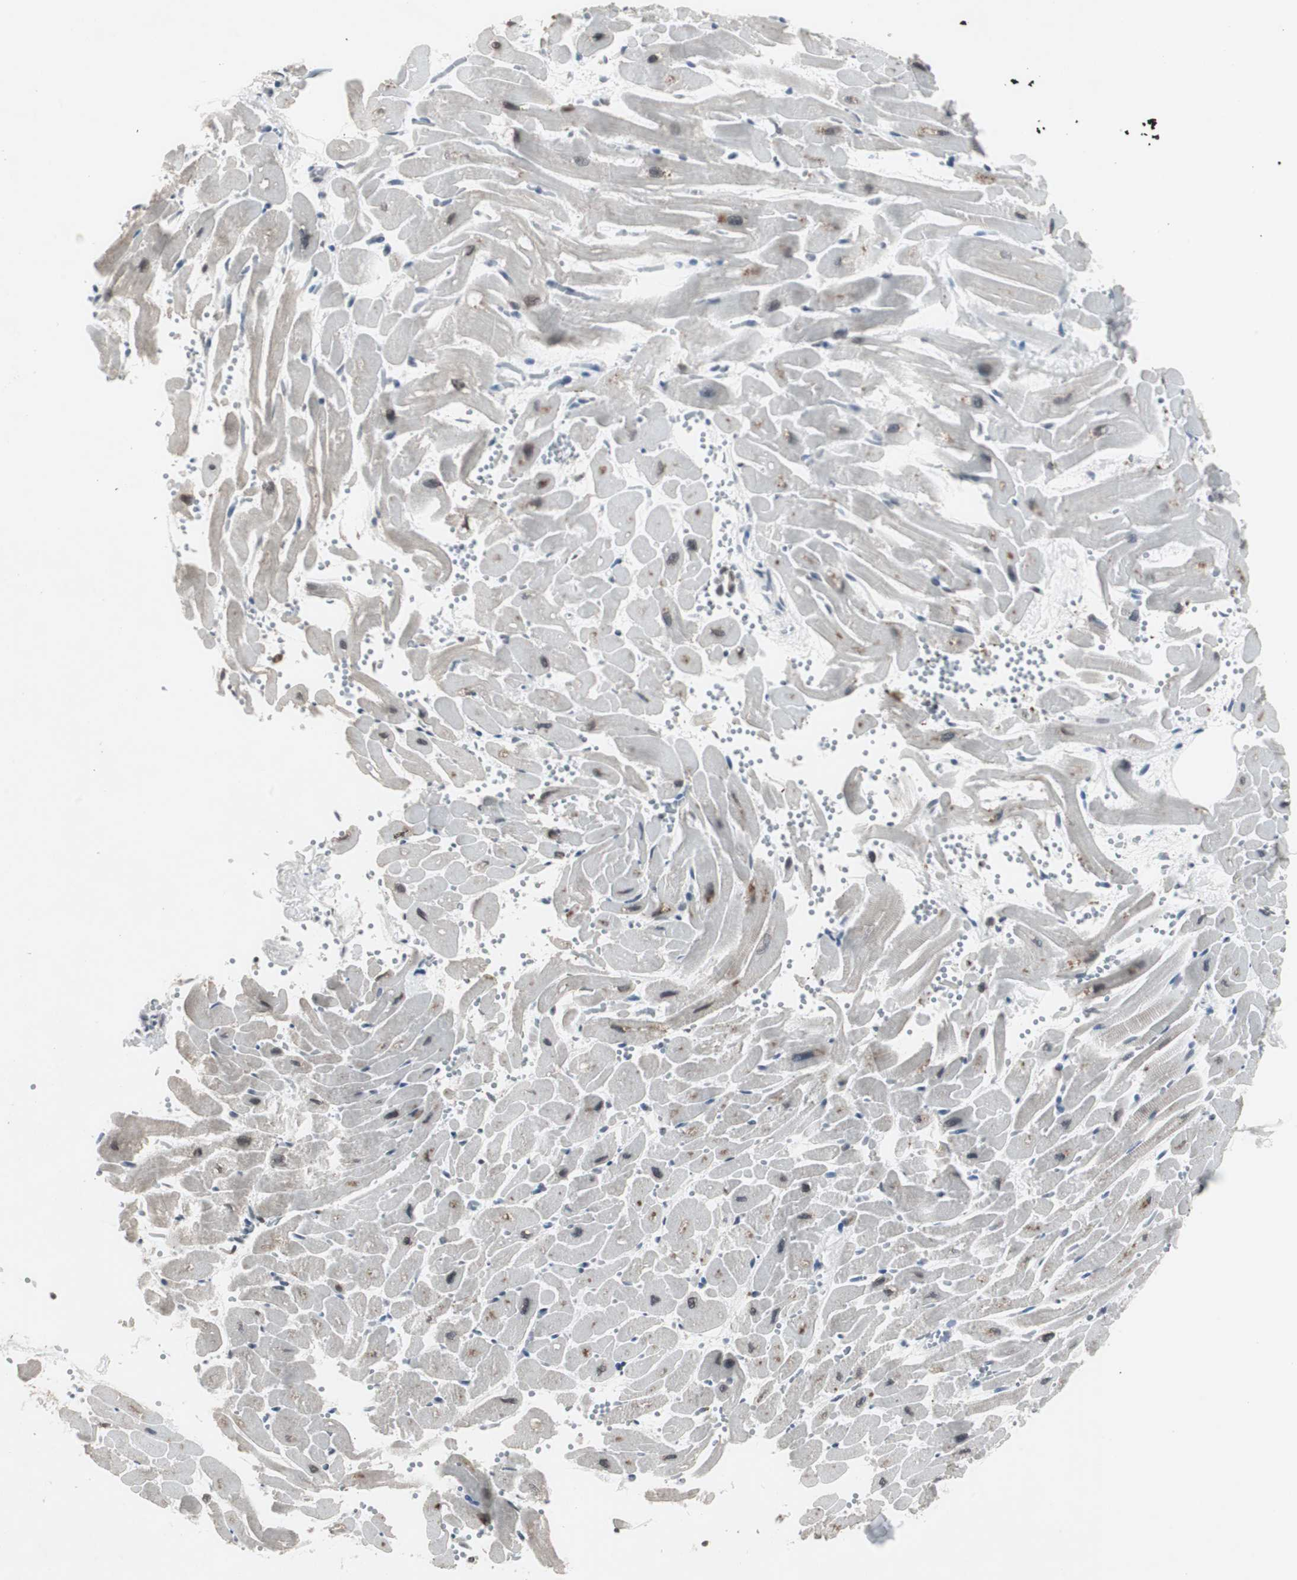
{"staining": {"intensity": "moderate", "quantity": "<25%", "location": "cytoplasmic/membranous"}, "tissue": "heart muscle", "cell_type": "Cardiomyocytes", "image_type": "normal", "snomed": [{"axis": "morphology", "description": "Normal tissue, NOS"}, {"axis": "topography", "description": "Heart"}], "caption": "This micrograph shows IHC staining of unremarkable human heart muscle, with low moderate cytoplasmic/membranous staining in about <25% of cardiomyocytes.", "gene": "RAD9A", "patient": {"sex": "female", "age": 19}}